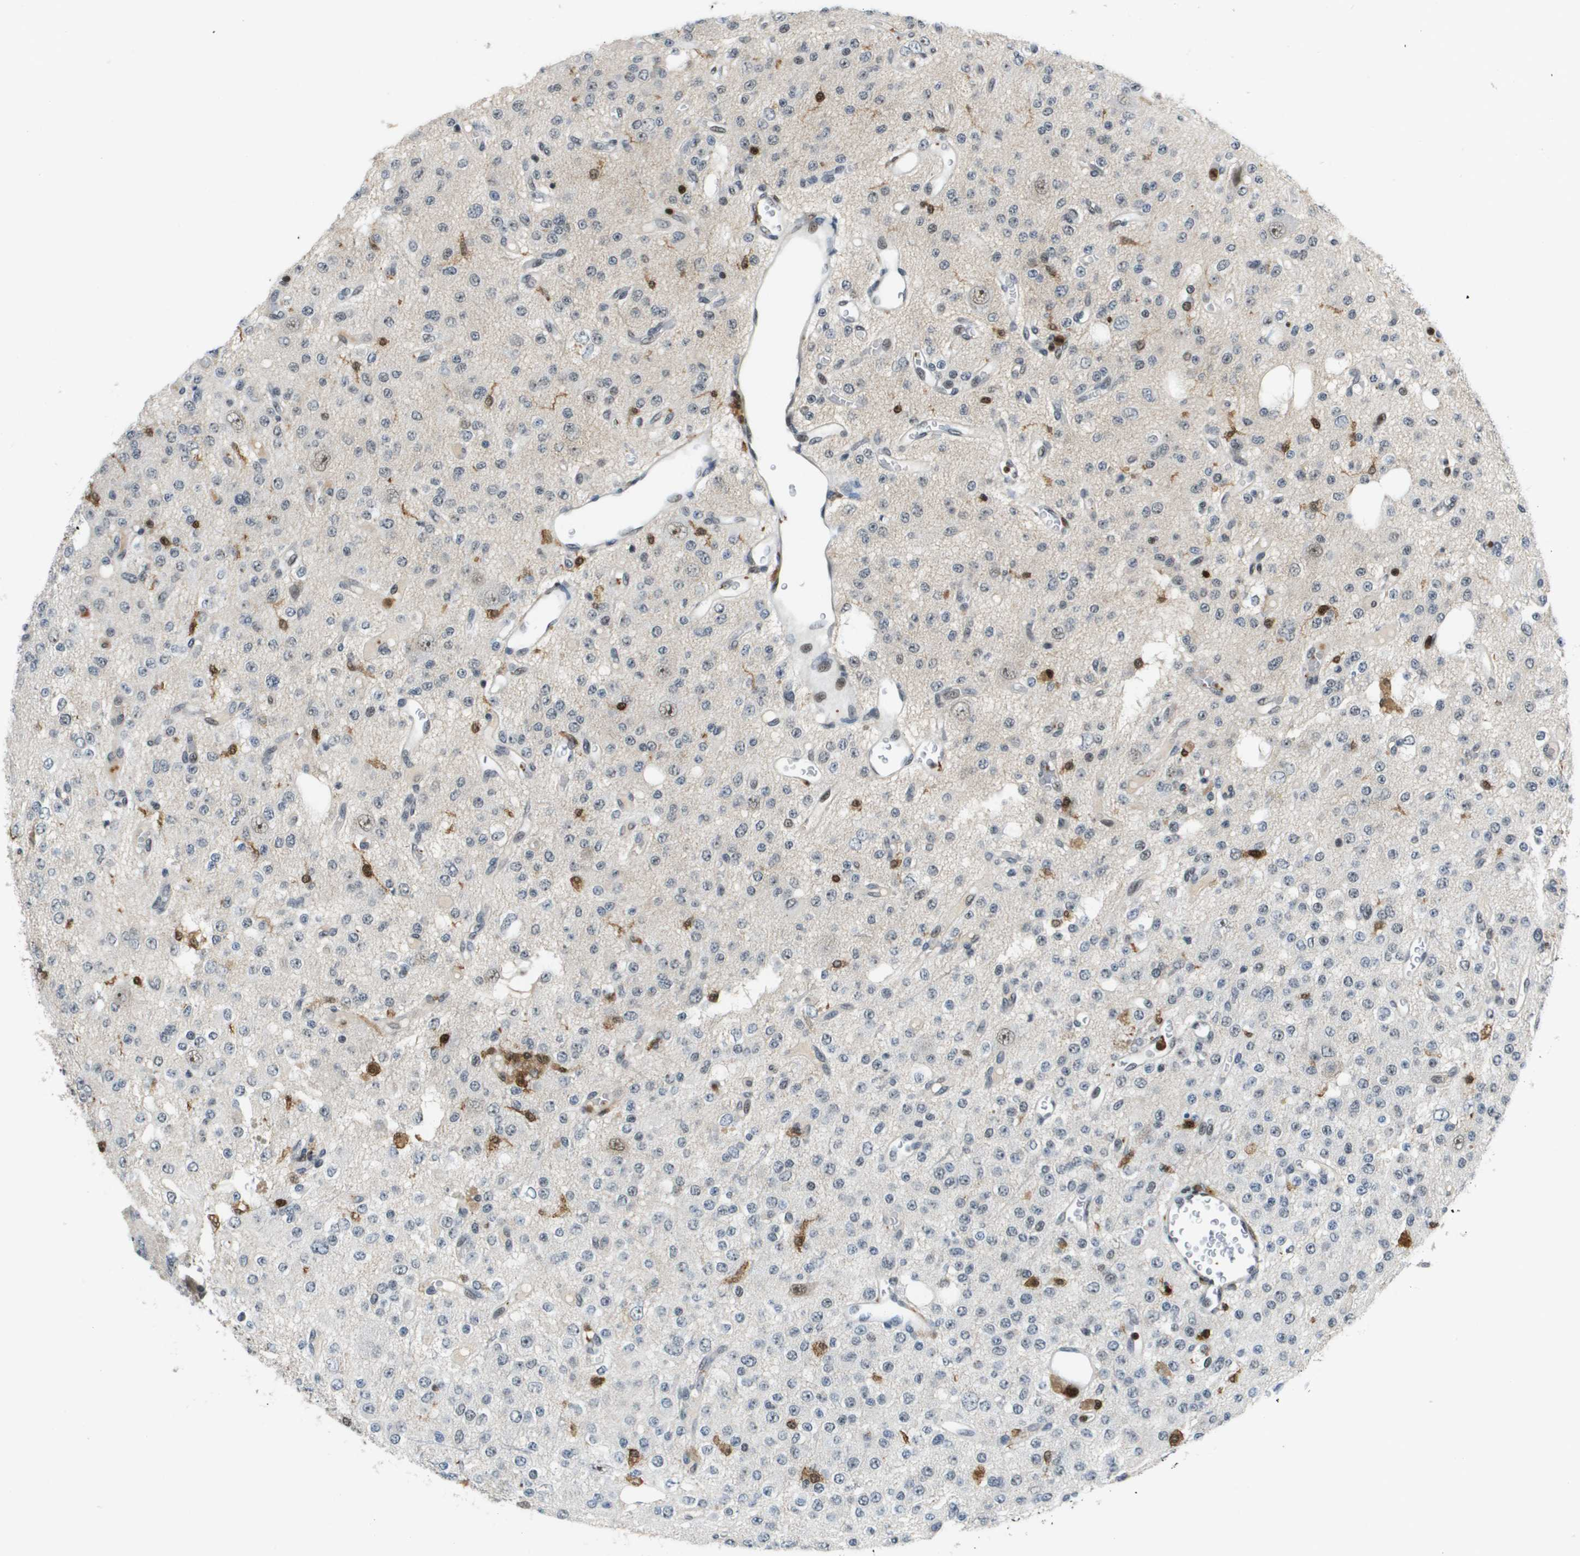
{"staining": {"intensity": "negative", "quantity": "none", "location": "none"}, "tissue": "glioma", "cell_type": "Tumor cells", "image_type": "cancer", "snomed": [{"axis": "morphology", "description": "Glioma, malignant, Low grade"}, {"axis": "topography", "description": "Brain"}], "caption": "A high-resolution micrograph shows IHC staining of malignant low-grade glioma, which demonstrates no significant expression in tumor cells.", "gene": "EP400", "patient": {"sex": "male", "age": 38}}